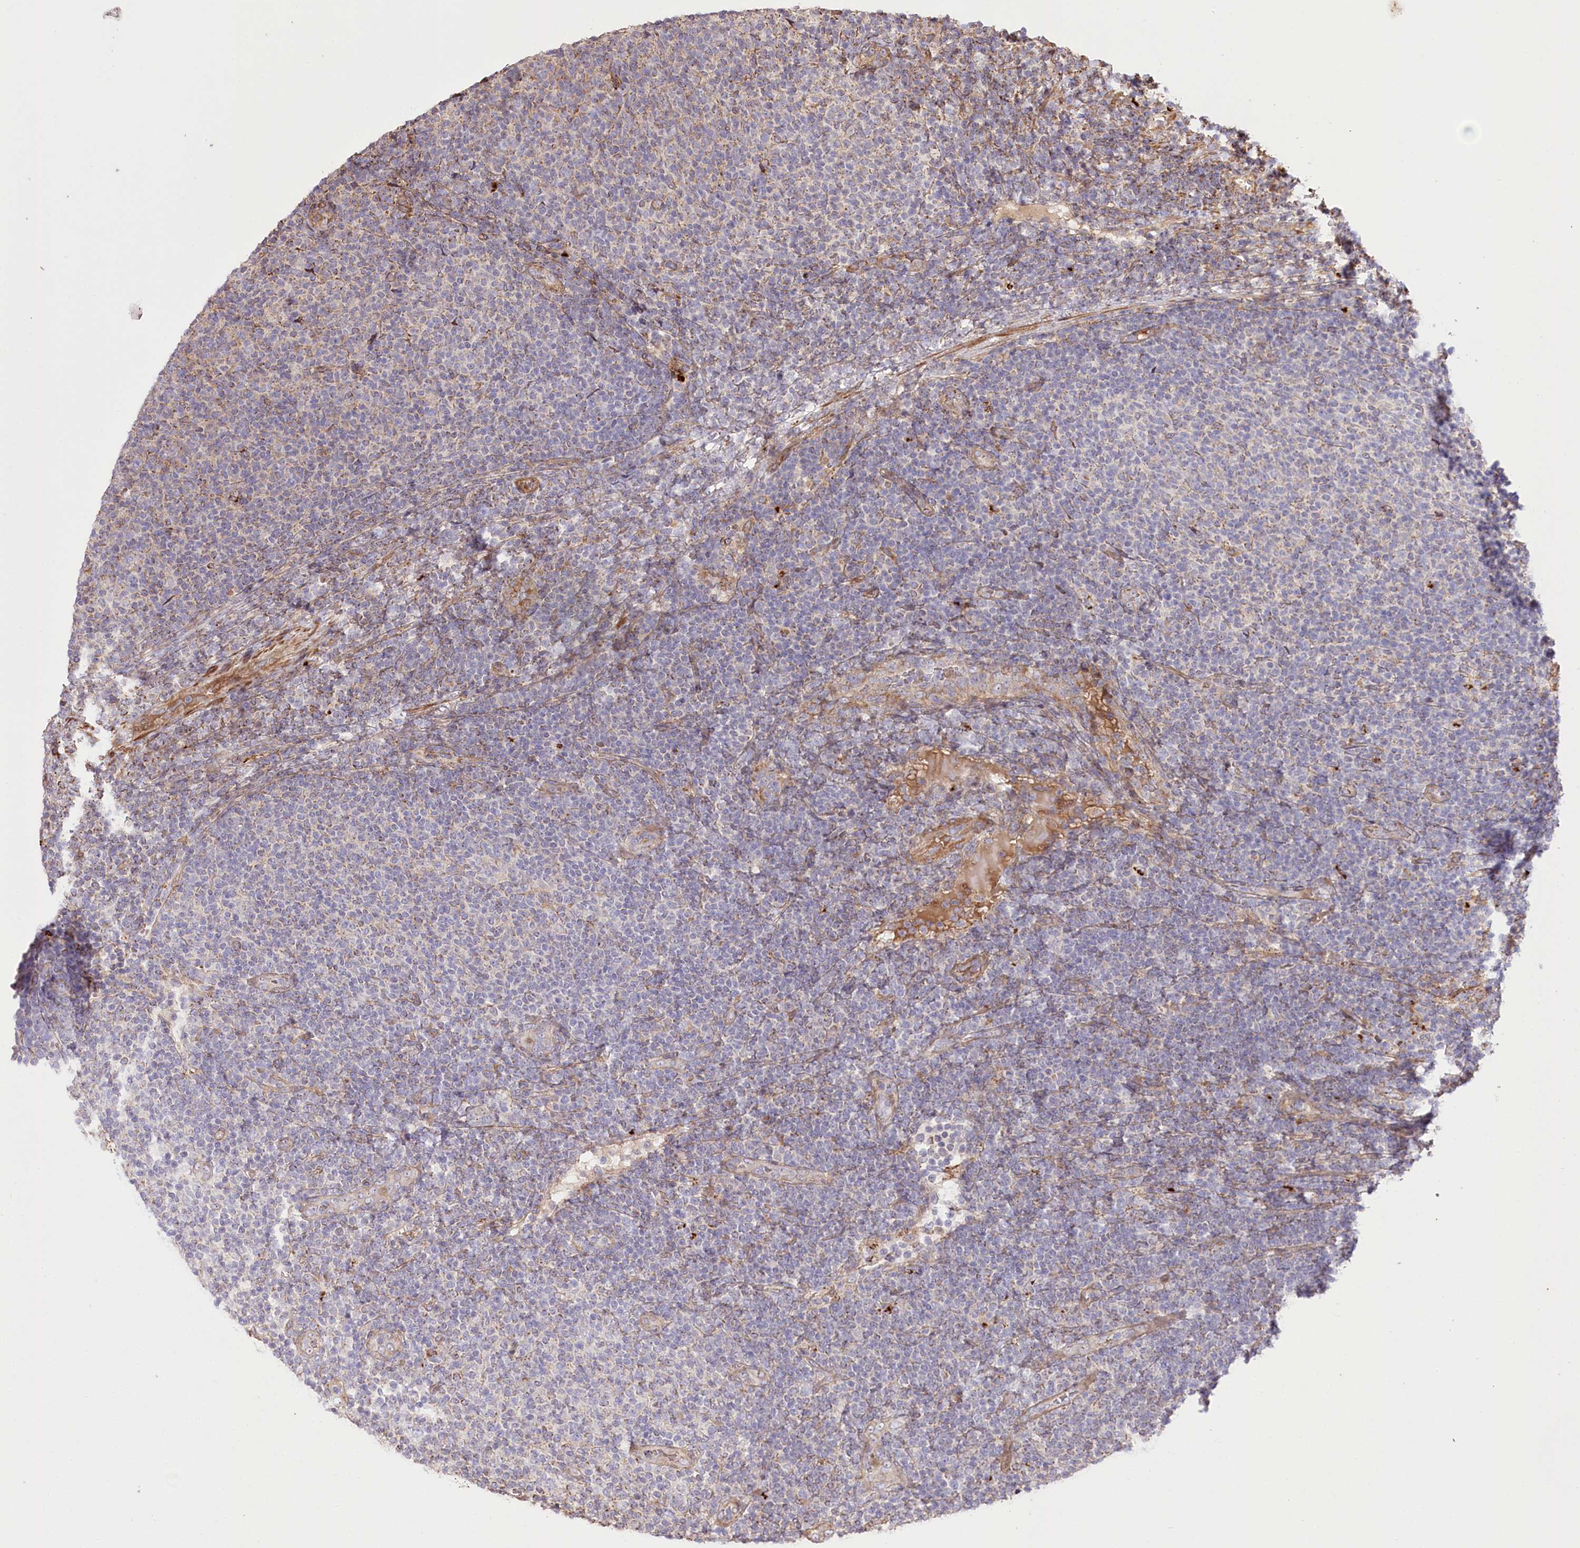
{"staining": {"intensity": "negative", "quantity": "none", "location": "none"}, "tissue": "lymphoma", "cell_type": "Tumor cells", "image_type": "cancer", "snomed": [{"axis": "morphology", "description": "Malignant lymphoma, non-Hodgkin's type, Low grade"}, {"axis": "topography", "description": "Lymph node"}], "caption": "IHC photomicrograph of neoplastic tissue: human lymphoma stained with DAB reveals no significant protein positivity in tumor cells.", "gene": "RNF24", "patient": {"sex": "male", "age": 66}}